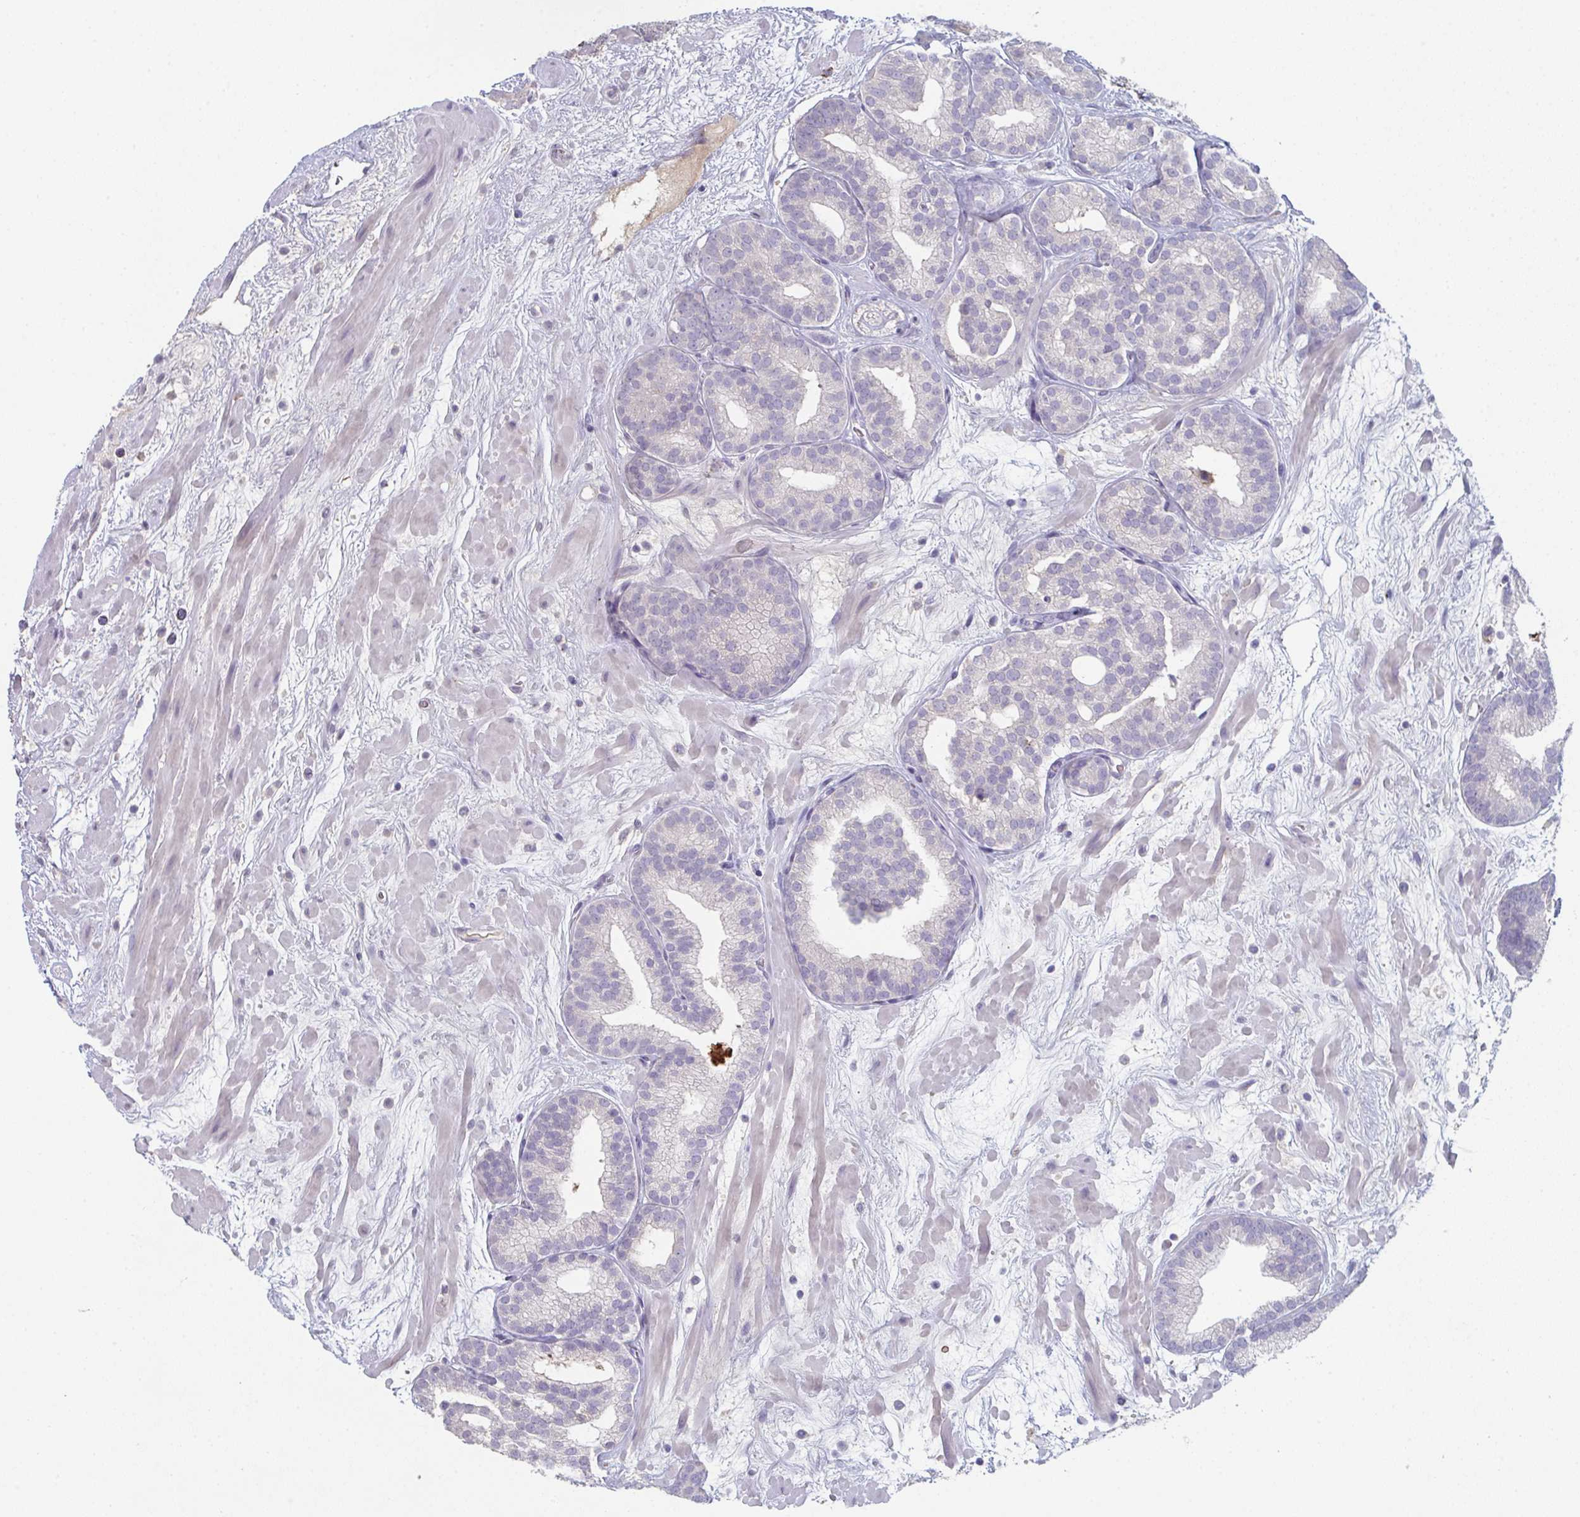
{"staining": {"intensity": "negative", "quantity": "none", "location": "none"}, "tissue": "prostate cancer", "cell_type": "Tumor cells", "image_type": "cancer", "snomed": [{"axis": "morphology", "description": "Adenocarcinoma, High grade"}, {"axis": "topography", "description": "Prostate"}], "caption": "The photomicrograph exhibits no staining of tumor cells in prostate cancer.", "gene": "ADAM21", "patient": {"sex": "male", "age": 66}}